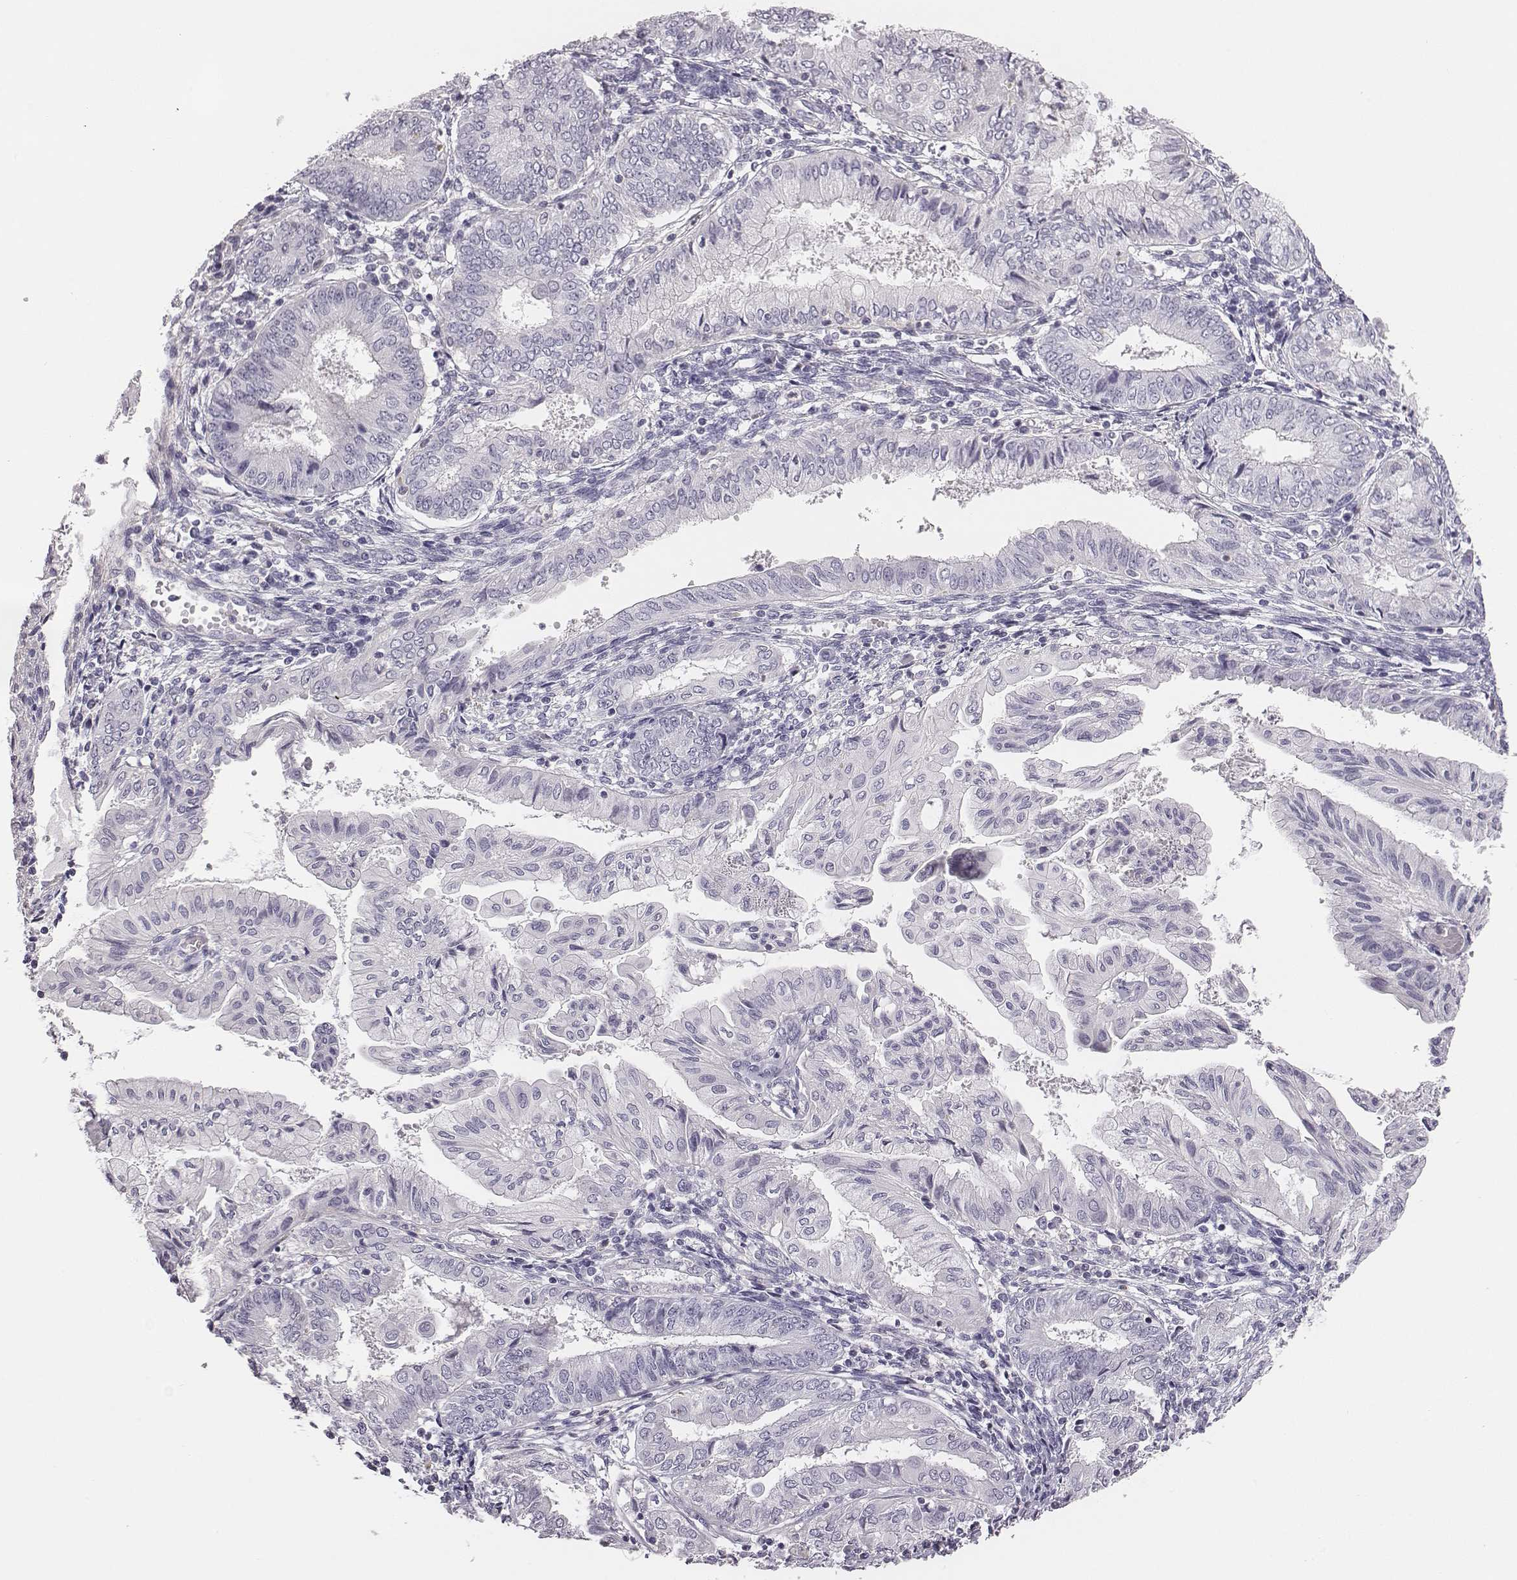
{"staining": {"intensity": "negative", "quantity": "none", "location": "none"}, "tissue": "endometrial cancer", "cell_type": "Tumor cells", "image_type": "cancer", "snomed": [{"axis": "morphology", "description": "Adenocarcinoma, NOS"}, {"axis": "topography", "description": "Endometrium"}], "caption": "A histopathology image of human adenocarcinoma (endometrial) is negative for staining in tumor cells. (DAB IHC visualized using brightfield microscopy, high magnification).", "gene": "ADAM7", "patient": {"sex": "female", "age": 68}}